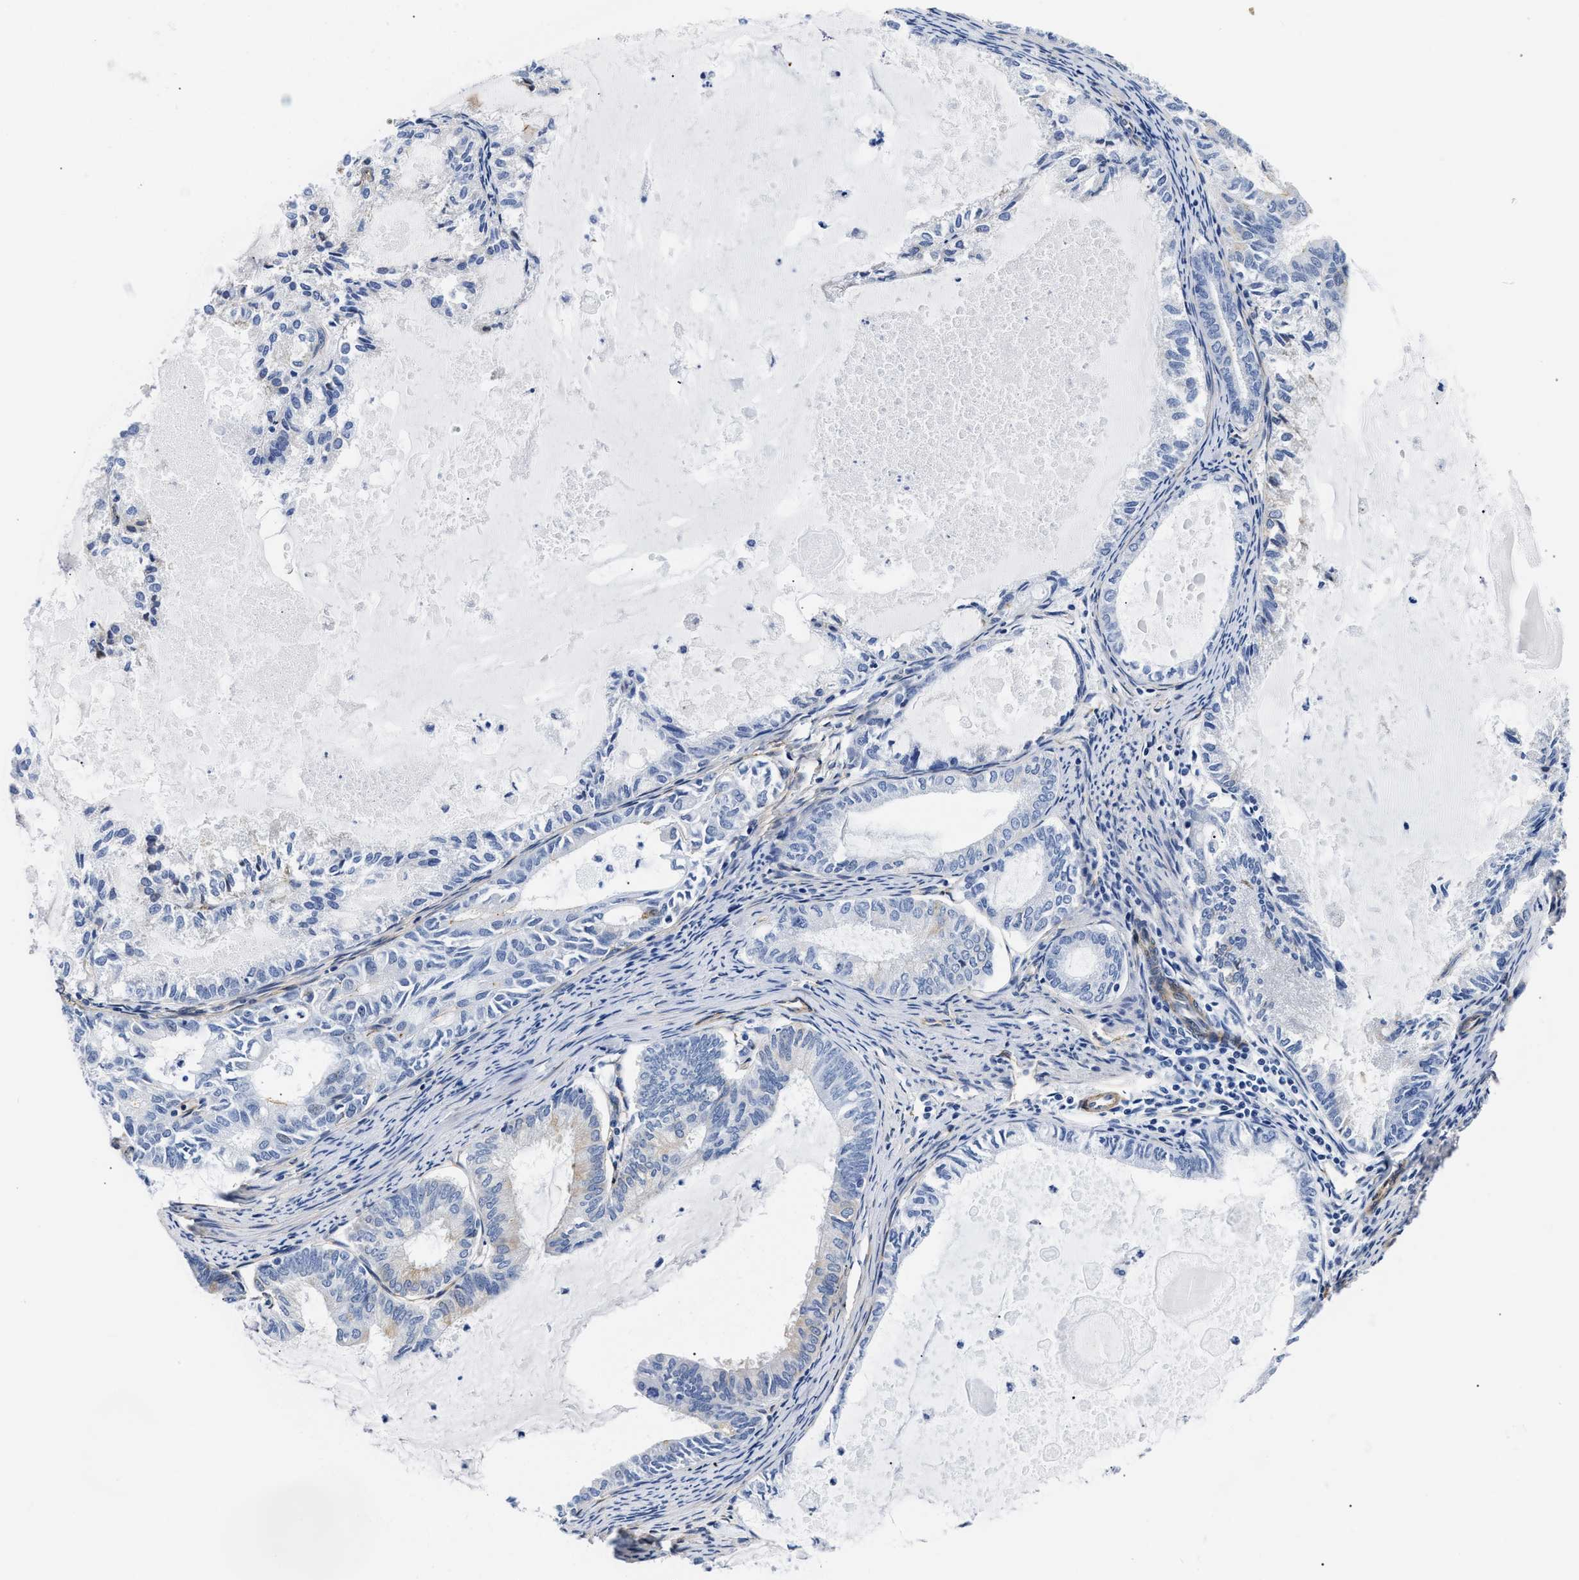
{"staining": {"intensity": "negative", "quantity": "none", "location": "none"}, "tissue": "endometrial cancer", "cell_type": "Tumor cells", "image_type": "cancer", "snomed": [{"axis": "morphology", "description": "Adenocarcinoma, NOS"}, {"axis": "topography", "description": "Endometrium"}], "caption": "Immunohistochemical staining of endometrial adenocarcinoma shows no significant expression in tumor cells.", "gene": "TRIM29", "patient": {"sex": "female", "age": 86}}